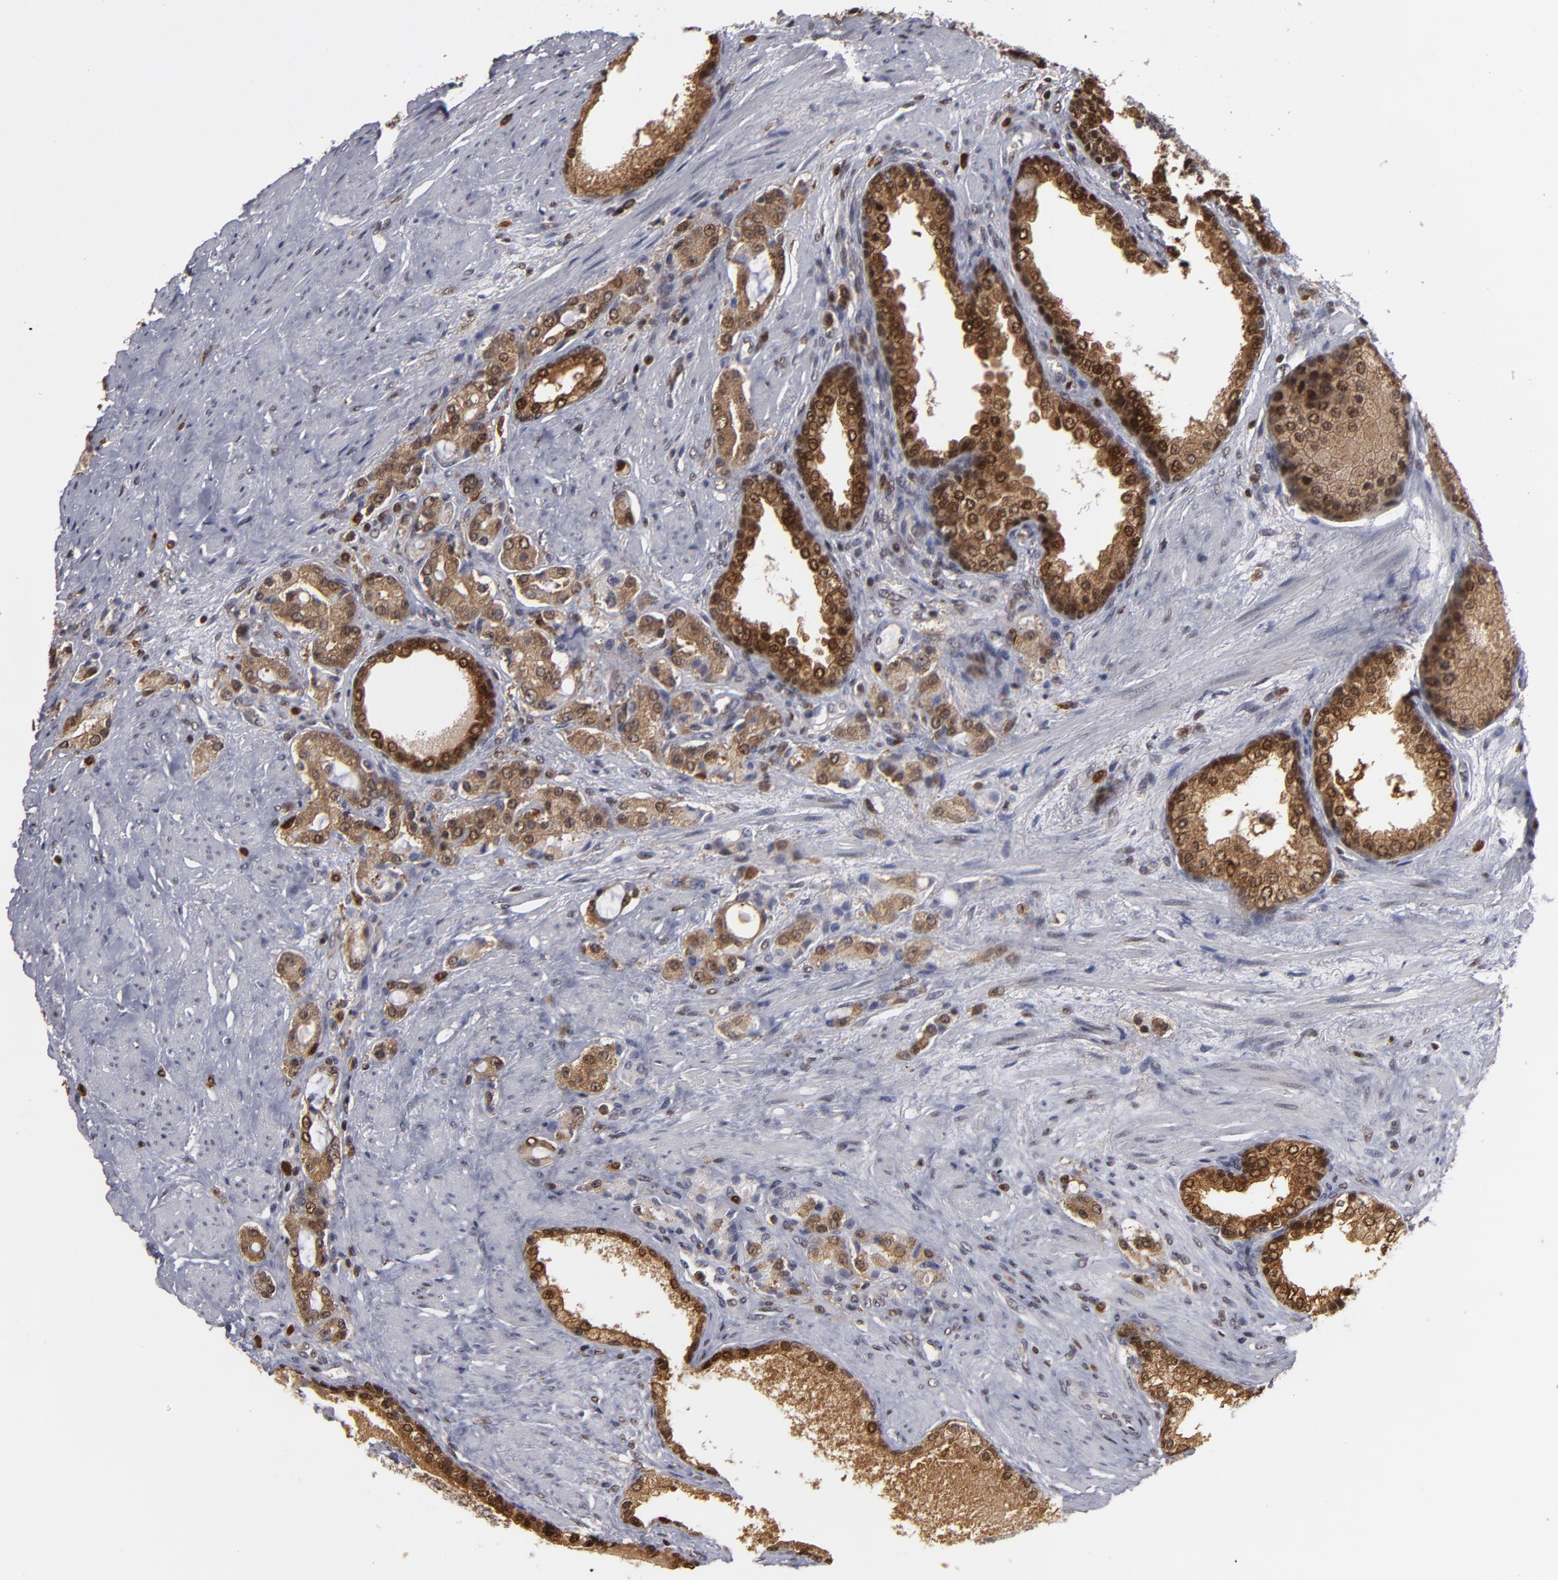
{"staining": {"intensity": "moderate", "quantity": ">75%", "location": "cytoplasmic/membranous,nuclear"}, "tissue": "prostate cancer", "cell_type": "Tumor cells", "image_type": "cancer", "snomed": [{"axis": "morphology", "description": "Adenocarcinoma, Medium grade"}, {"axis": "topography", "description": "Prostate"}], "caption": "This is an image of immunohistochemistry (IHC) staining of prostate adenocarcinoma (medium-grade), which shows moderate staining in the cytoplasmic/membranous and nuclear of tumor cells.", "gene": "GSR", "patient": {"sex": "male", "age": 72}}